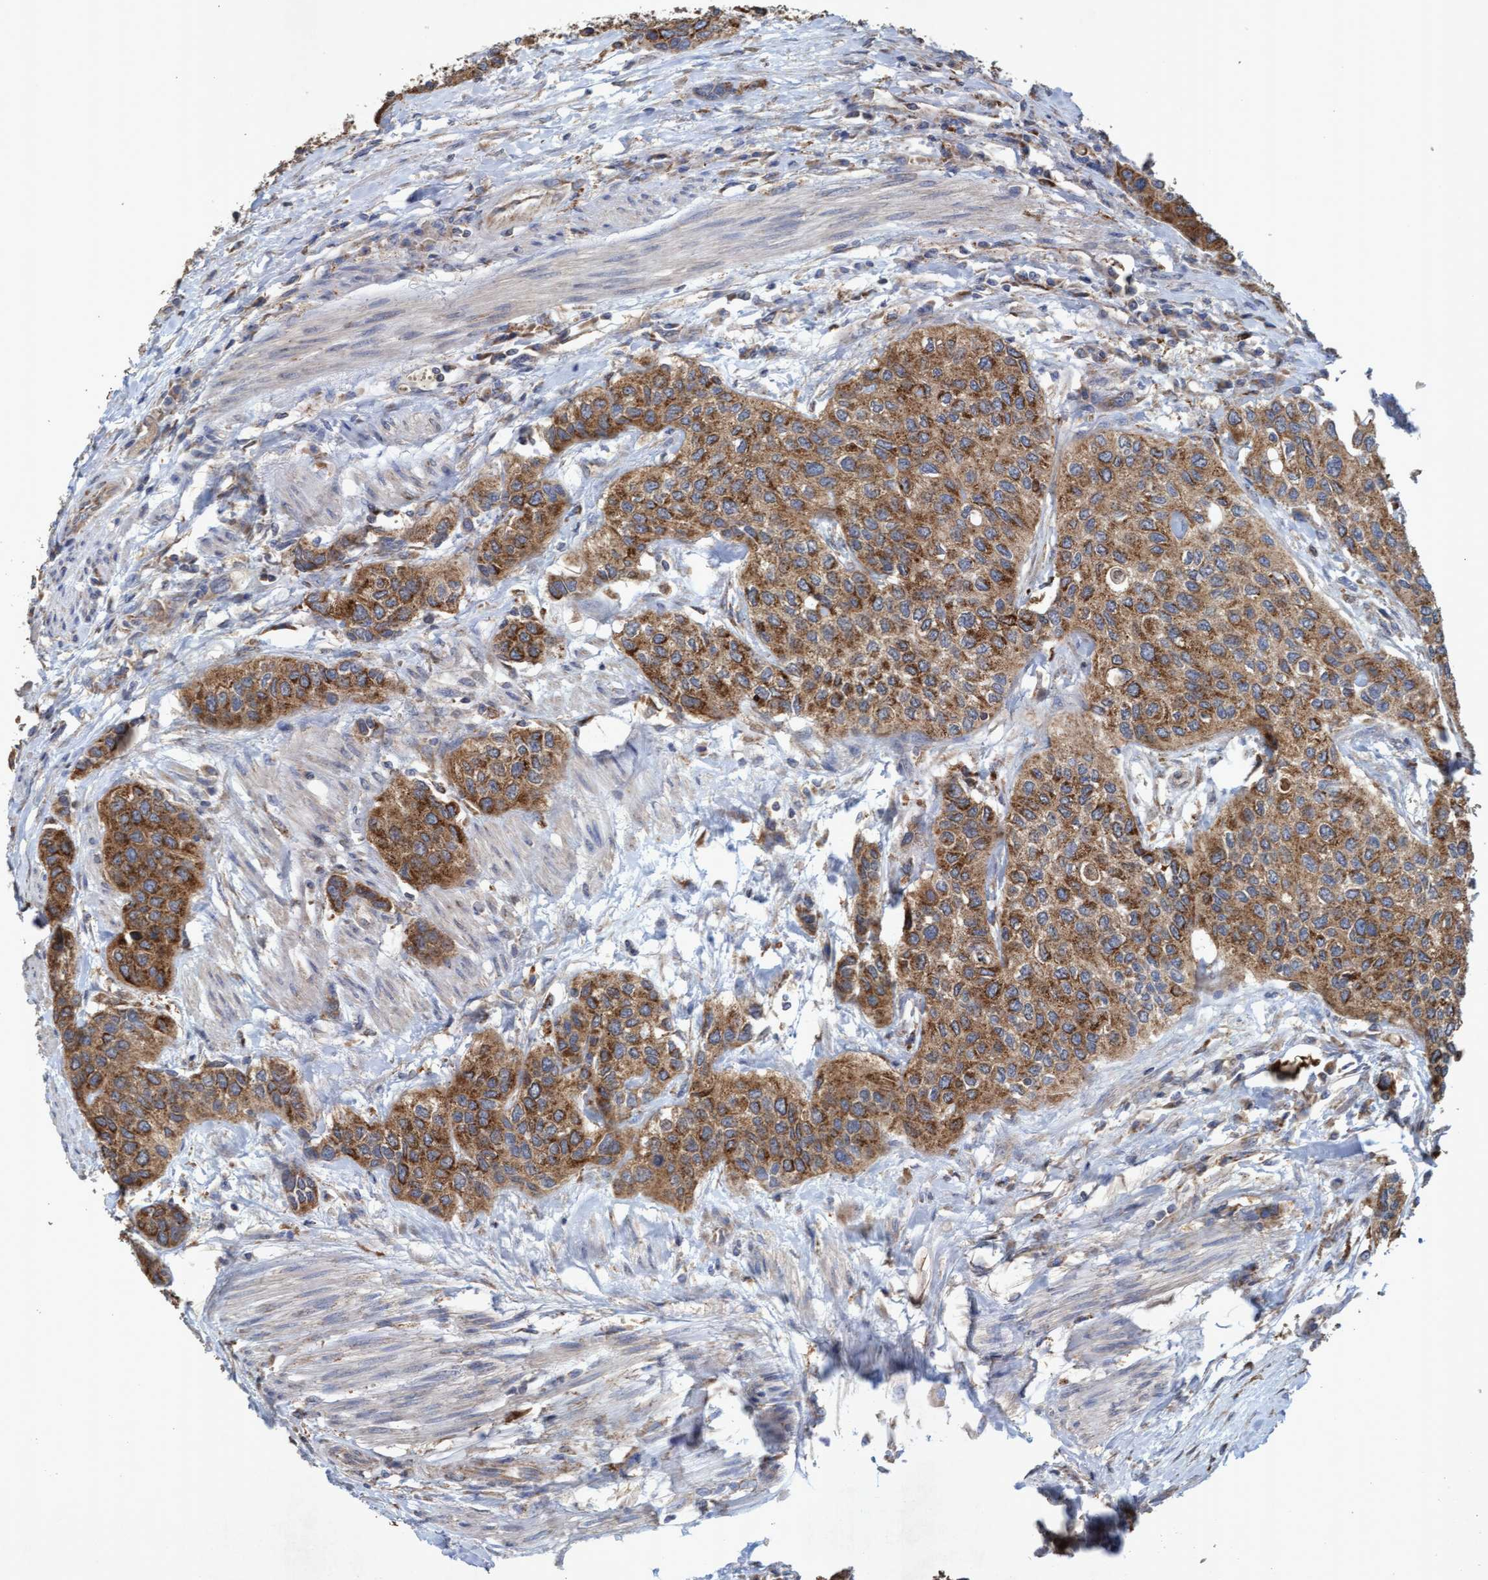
{"staining": {"intensity": "moderate", "quantity": ">75%", "location": "cytoplasmic/membranous"}, "tissue": "urothelial cancer", "cell_type": "Tumor cells", "image_type": "cancer", "snomed": [{"axis": "morphology", "description": "Urothelial carcinoma, High grade"}, {"axis": "topography", "description": "Urinary bladder"}], "caption": "Human urothelial cancer stained with a brown dye shows moderate cytoplasmic/membranous positive expression in approximately >75% of tumor cells.", "gene": "ATPAF2", "patient": {"sex": "female", "age": 56}}